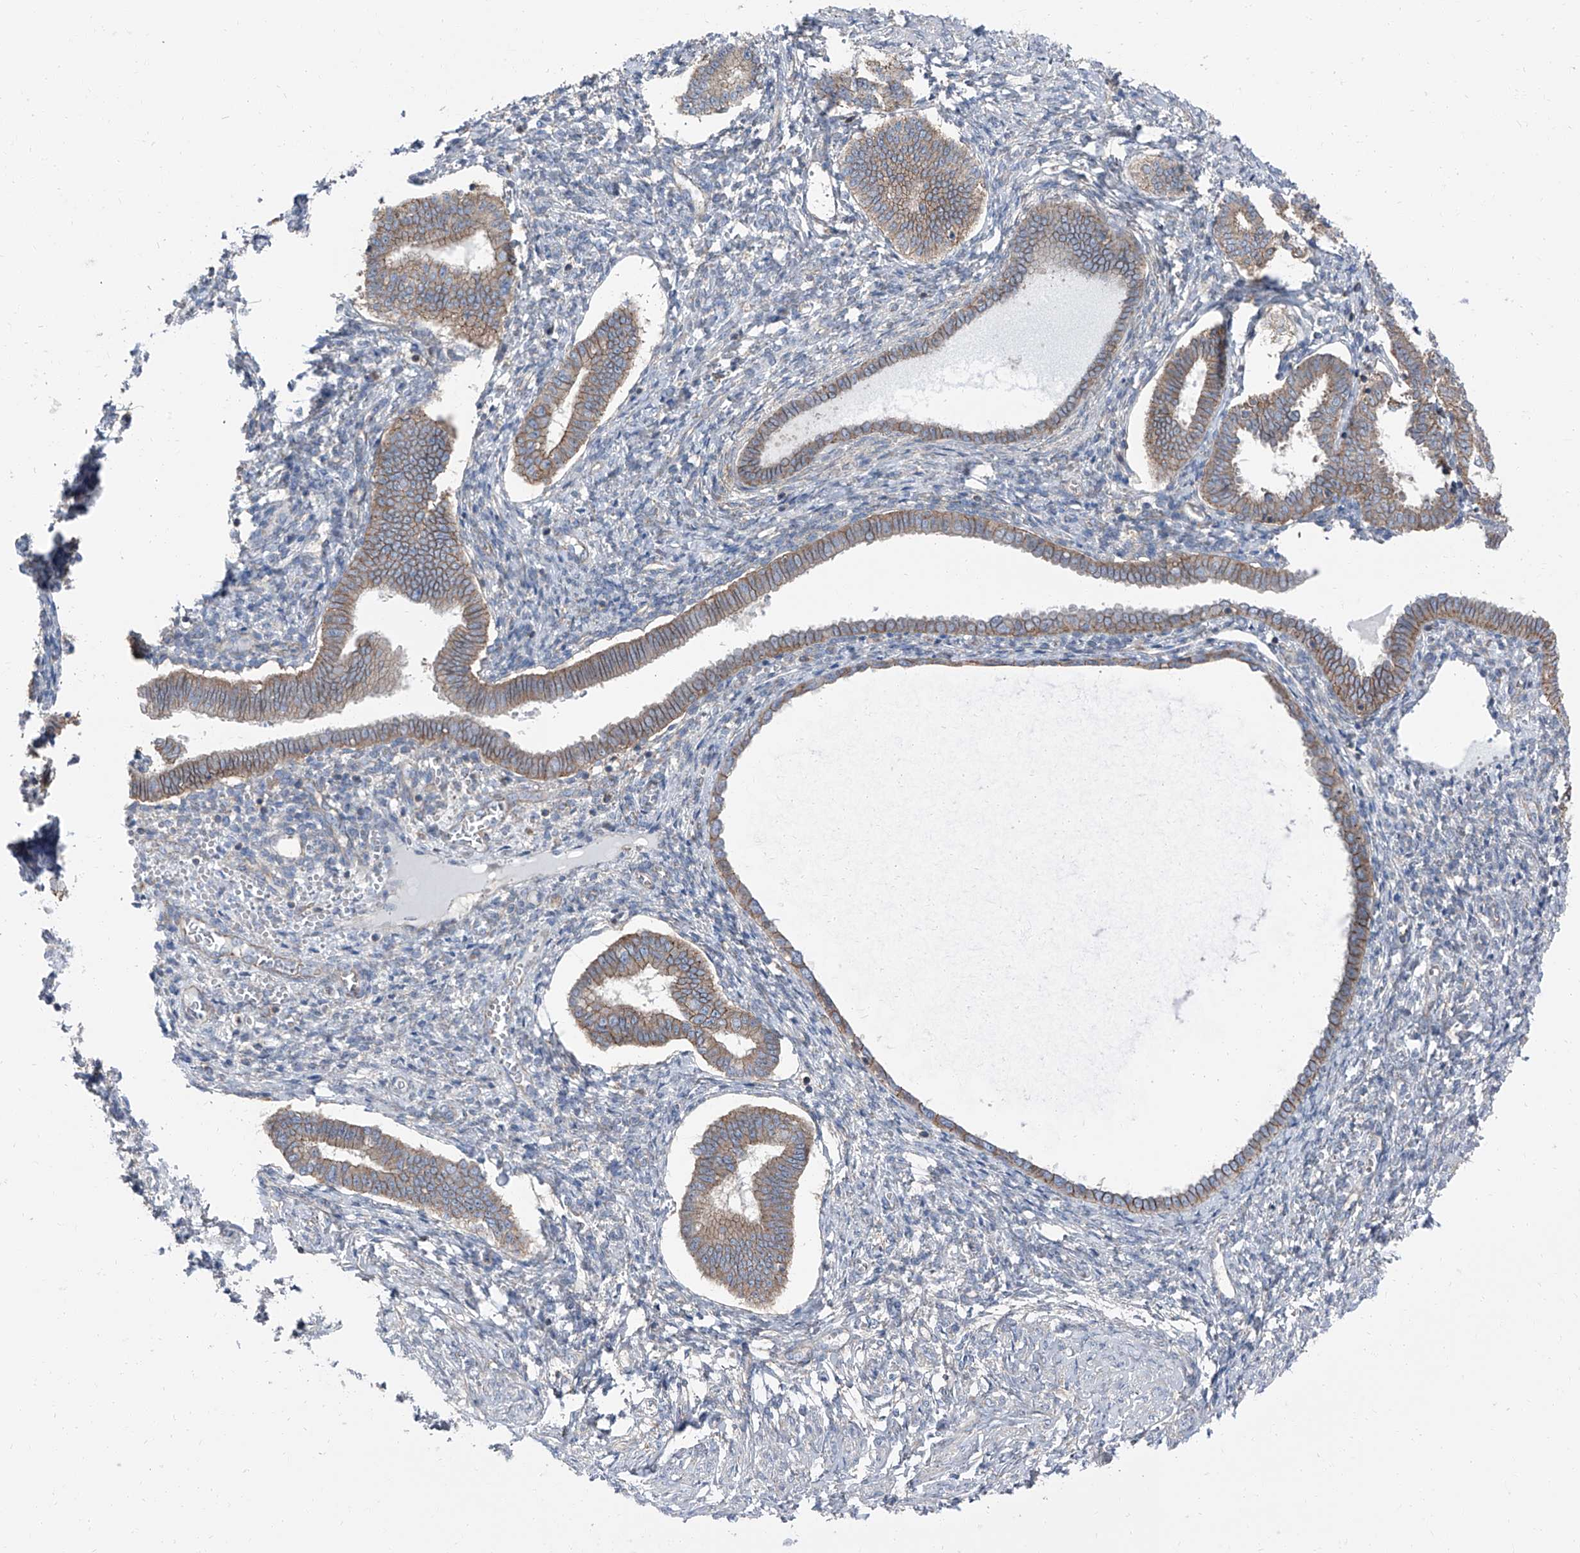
{"staining": {"intensity": "negative", "quantity": "none", "location": "none"}, "tissue": "endometrium", "cell_type": "Cells in endometrial stroma", "image_type": "normal", "snomed": [{"axis": "morphology", "description": "Normal tissue, NOS"}, {"axis": "topography", "description": "Endometrium"}], "caption": "DAB immunohistochemical staining of normal human endometrium exhibits no significant expression in cells in endometrial stroma. (Stains: DAB immunohistochemistry with hematoxylin counter stain, Microscopy: brightfield microscopy at high magnification).", "gene": "GPR142", "patient": {"sex": "female", "age": 77}}